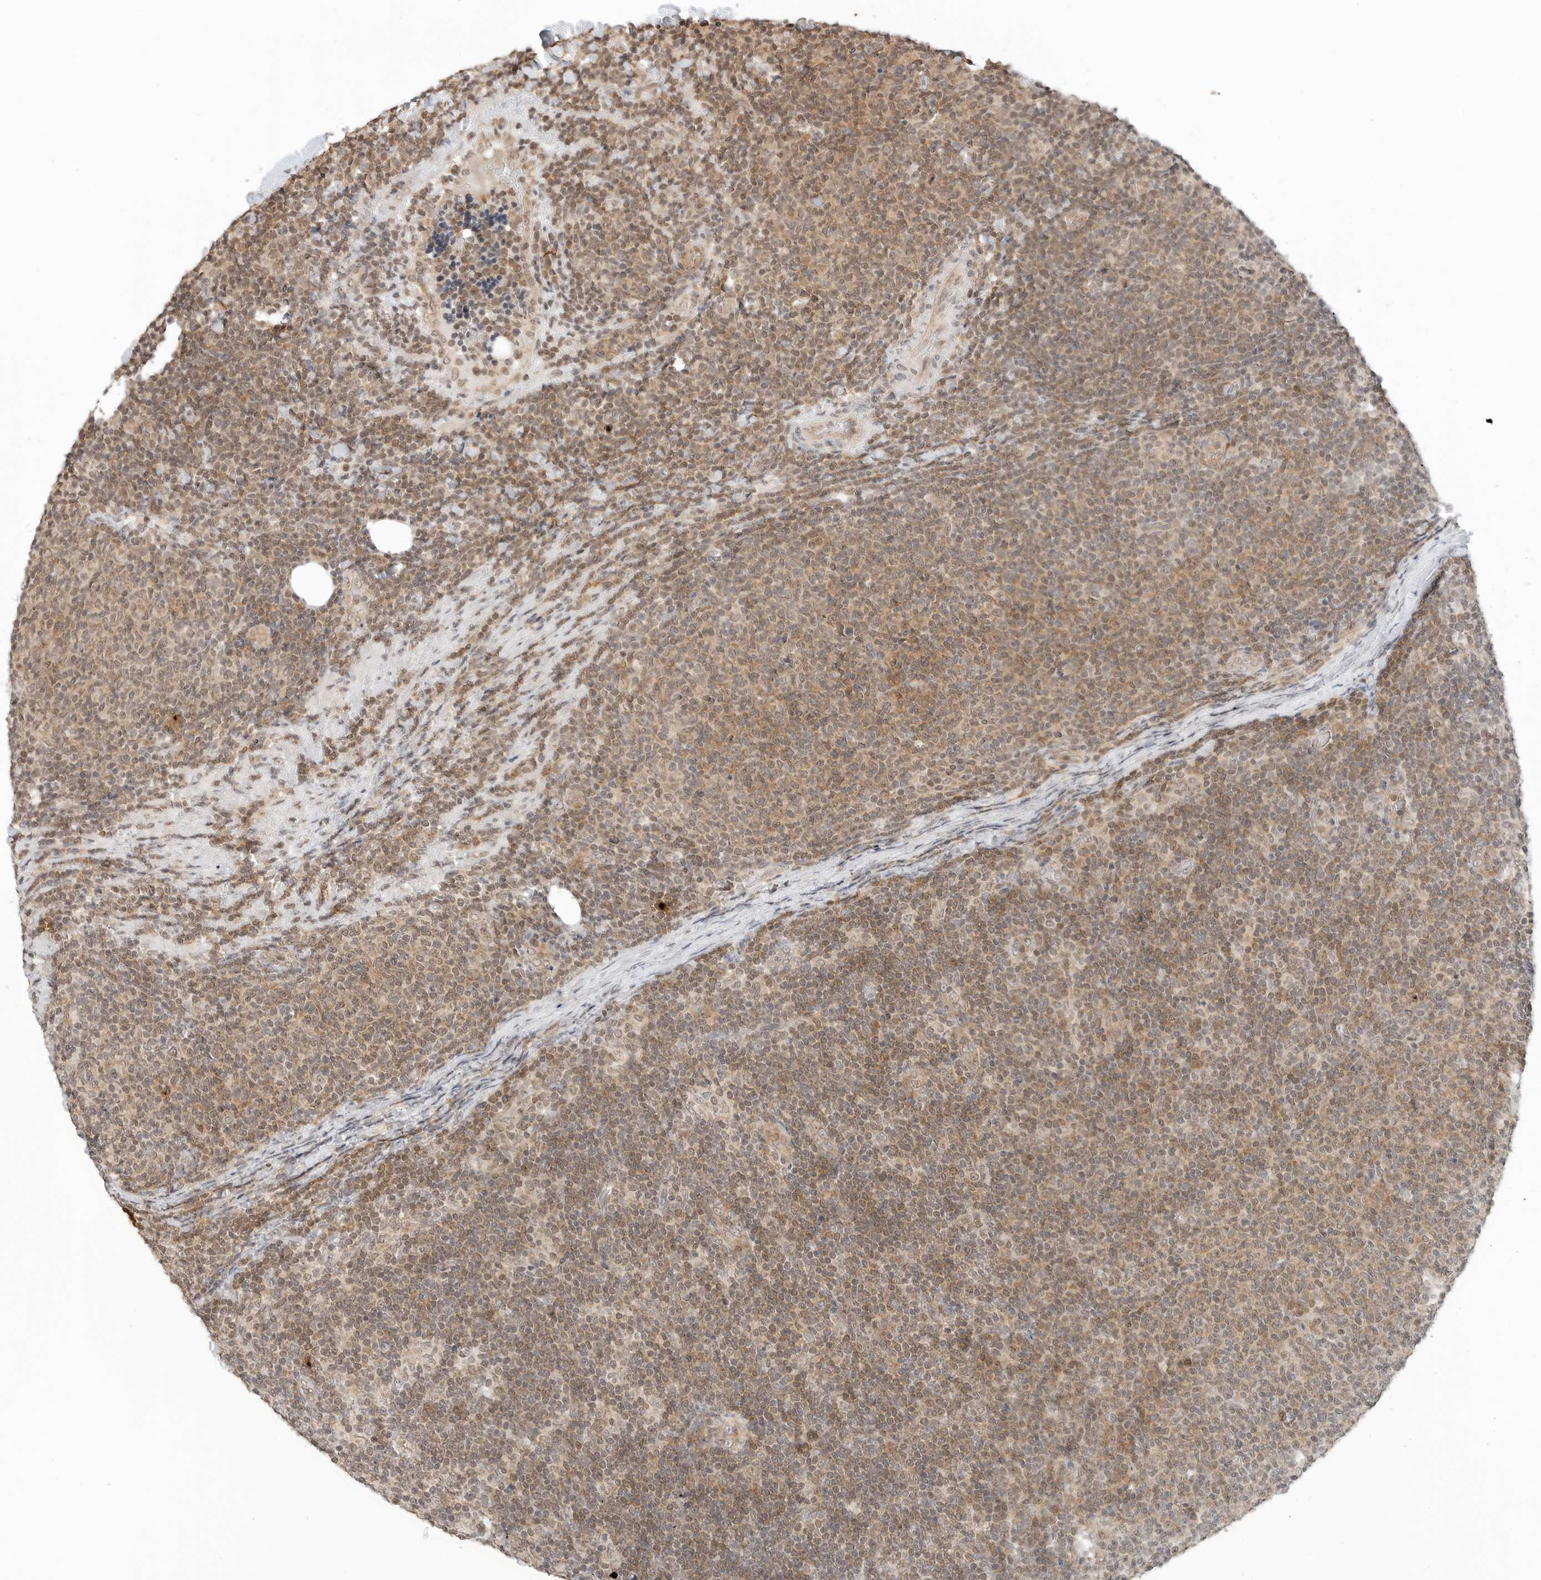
{"staining": {"intensity": "weak", "quantity": "25%-75%", "location": "cytoplasmic/membranous,nuclear"}, "tissue": "lymphoma", "cell_type": "Tumor cells", "image_type": "cancer", "snomed": [{"axis": "morphology", "description": "Malignant lymphoma, non-Hodgkin's type, Low grade"}, {"axis": "topography", "description": "Lymph node"}], "caption": "Immunohistochemistry of human malignant lymphoma, non-Hodgkin's type (low-grade) reveals low levels of weak cytoplasmic/membranous and nuclear expression in approximately 25%-75% of tumor cells.", "gene": "METAP1", "patient": {"sex": "male", "age": 66}}